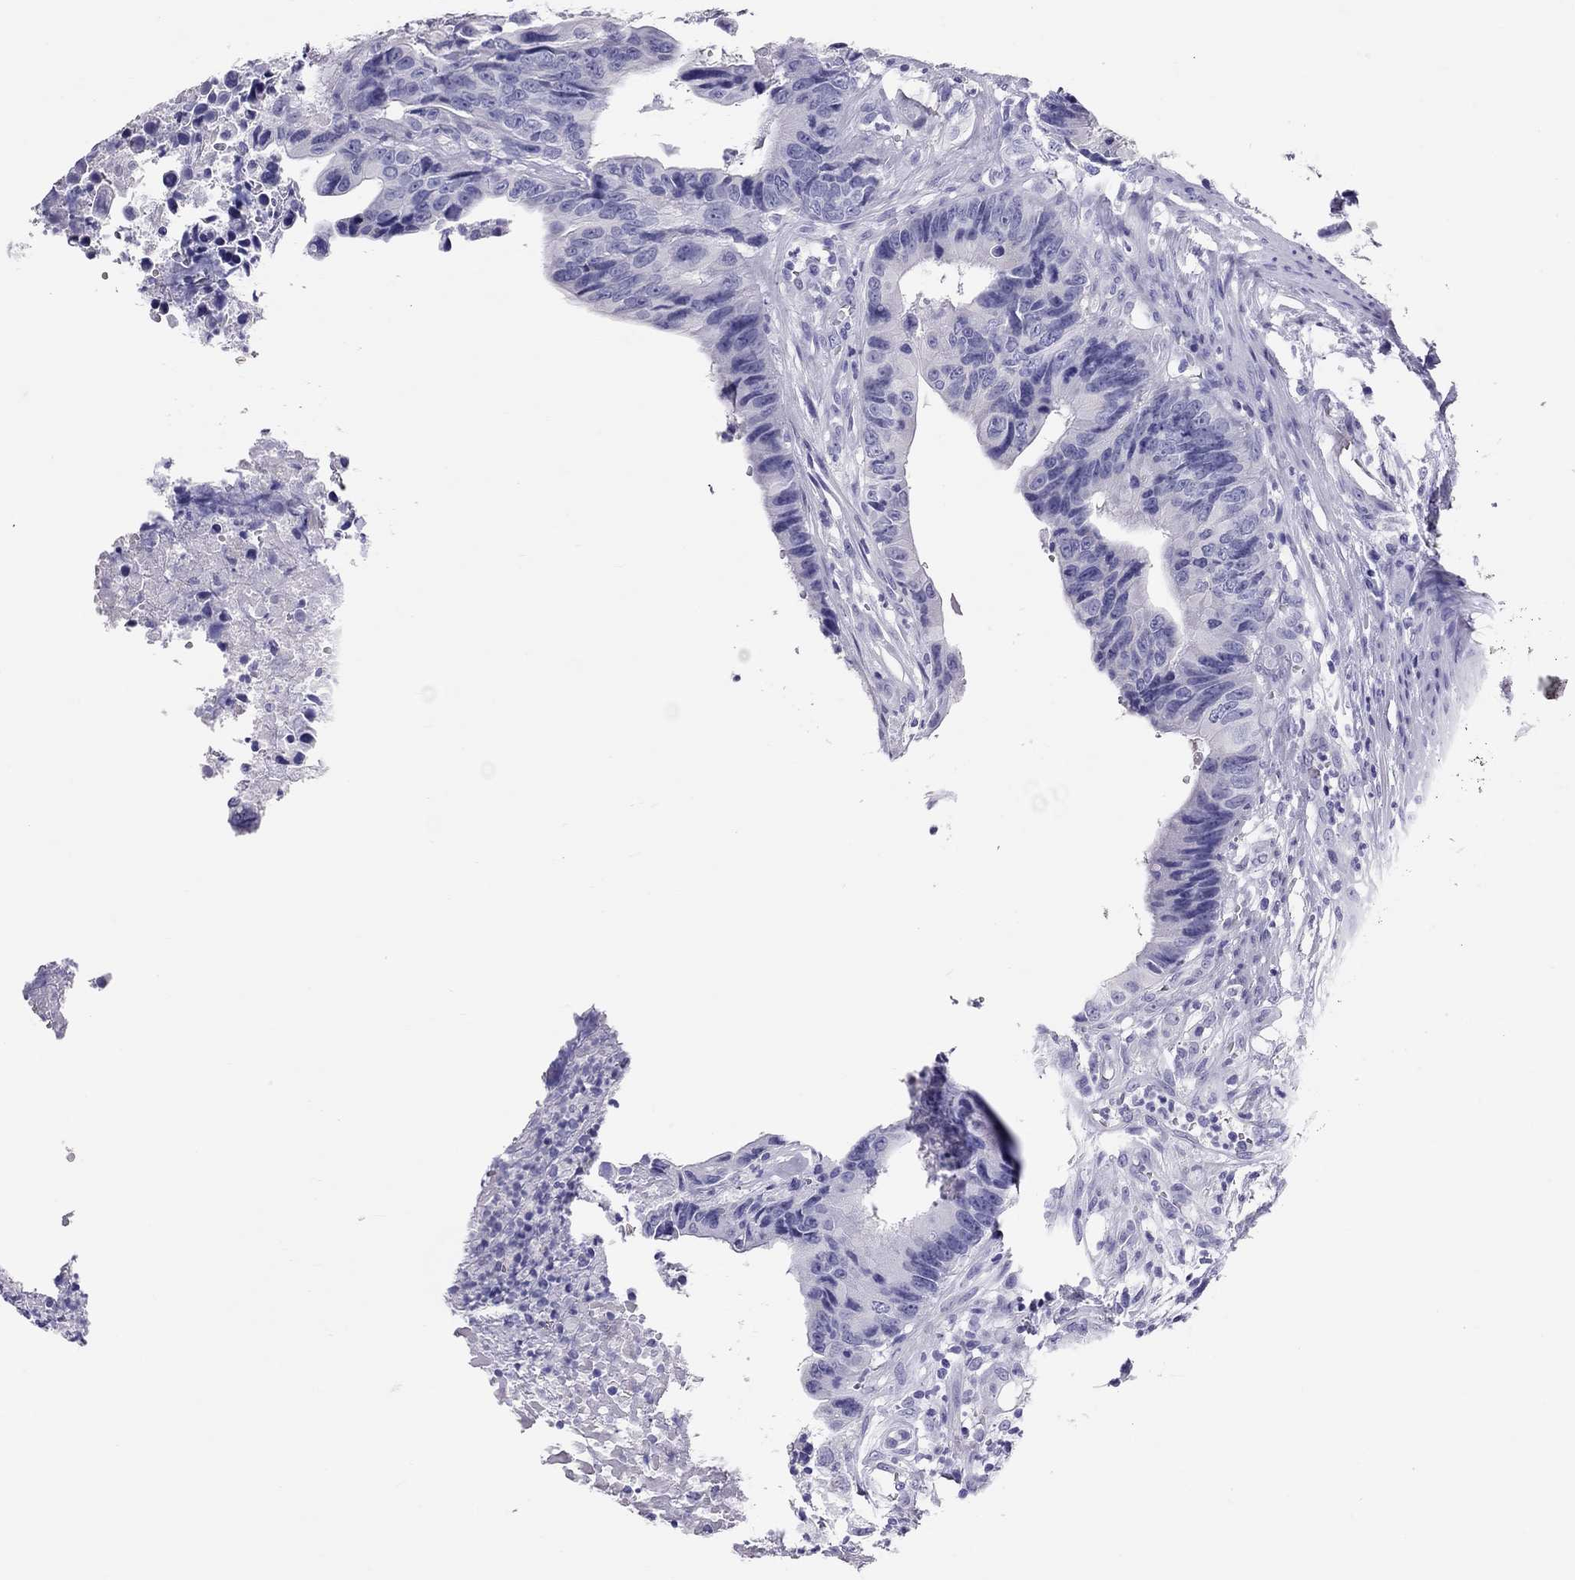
{"staining": {"intensity": "negative", "quantity": "none", "location": "none"}, "tissue": "colorectal cancer", "cell_type": "Tumor cells", "image_type": "cancer", "snomed": [{"axis": "morphology", "description": "Adenocarcinoma, NOS"}, {"axis": "topography", "description": "Colon"}], "caption": "A high-resolution micrograph shows immunohistochemistry staining of colorectal cancer, which demonstrates no significant expression in tumor cells. (Stains: DAB IHC with hematoxylin counter stain, Microscopy: brightfield microscopy at high magnification).", "gene": "PSMB11", "patient": {"sex": "female", "age": 87}}